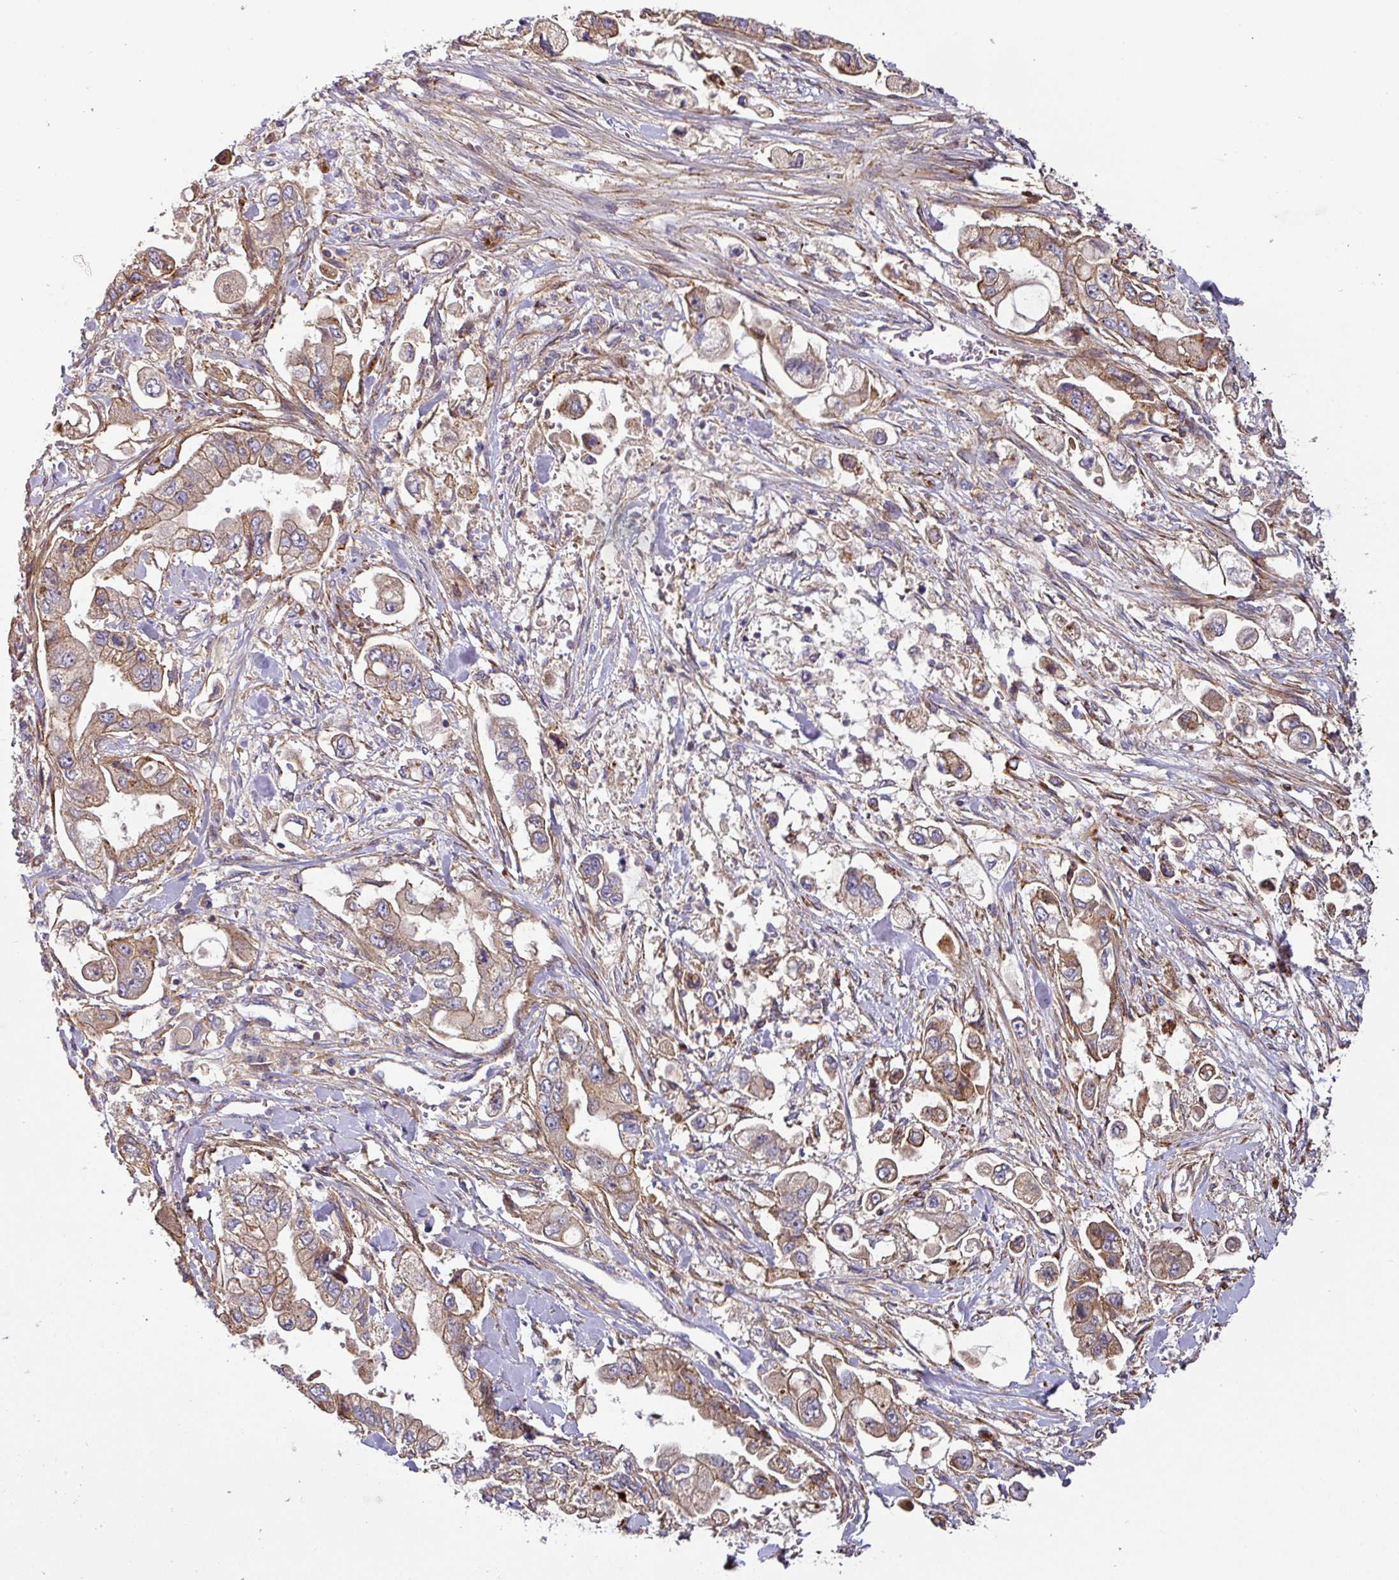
{"staining": {"intensity": "moderate", "quantity": ">75%", "location": "cytoplasmic/membranous"}, "tissue": "stomach cancer", "cell_type": "Tumor cells", "image_type": "cancer", "snomed": [{"axis": "morphology", "description": "Adenocarcinoma, NOS"}, {"axis": "topography", "description": "Stomach"}], "caption": "Protein staining reveals moderate cytoplasmic/membranous staining in approximately >75% of tumor cells in stomach cancer (adenocarcinoma).", "gene": "CASP2", "patient": {"sex": "female", "age": 81}}